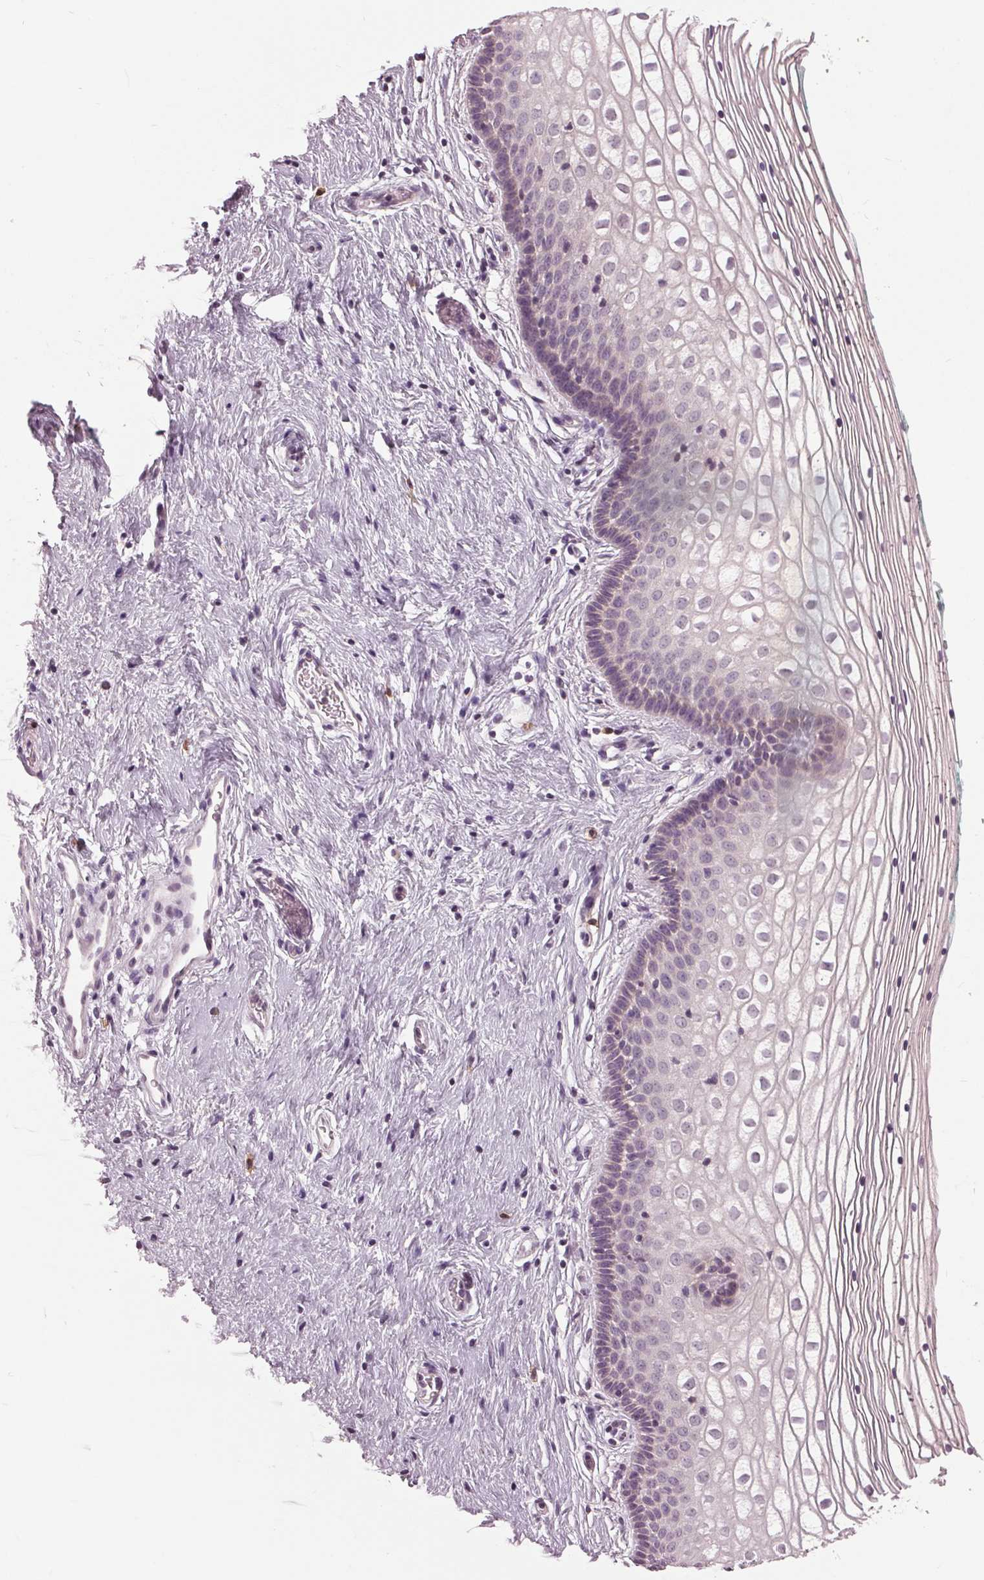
{"staining": {"intensity": "negative", "quantity": "none", "location": "none"}, "tissue": "vagina", "cell_type": "Squamous epithelial cells", "image_type": "normal", "snomed": [{"axis": "morphology", "description": "Normal tissue, NOS"}, {"axis": "topography", "description": "Vagina"}], "caption": "DAB (3,3'-diaminobenzidine) immunohistochemical staining of normal human vagina demonstrates no significant positivity in squamous epithelial cells.", "gene": "SIGLEC6", "patient": {"sex": "female", "age": 36}}